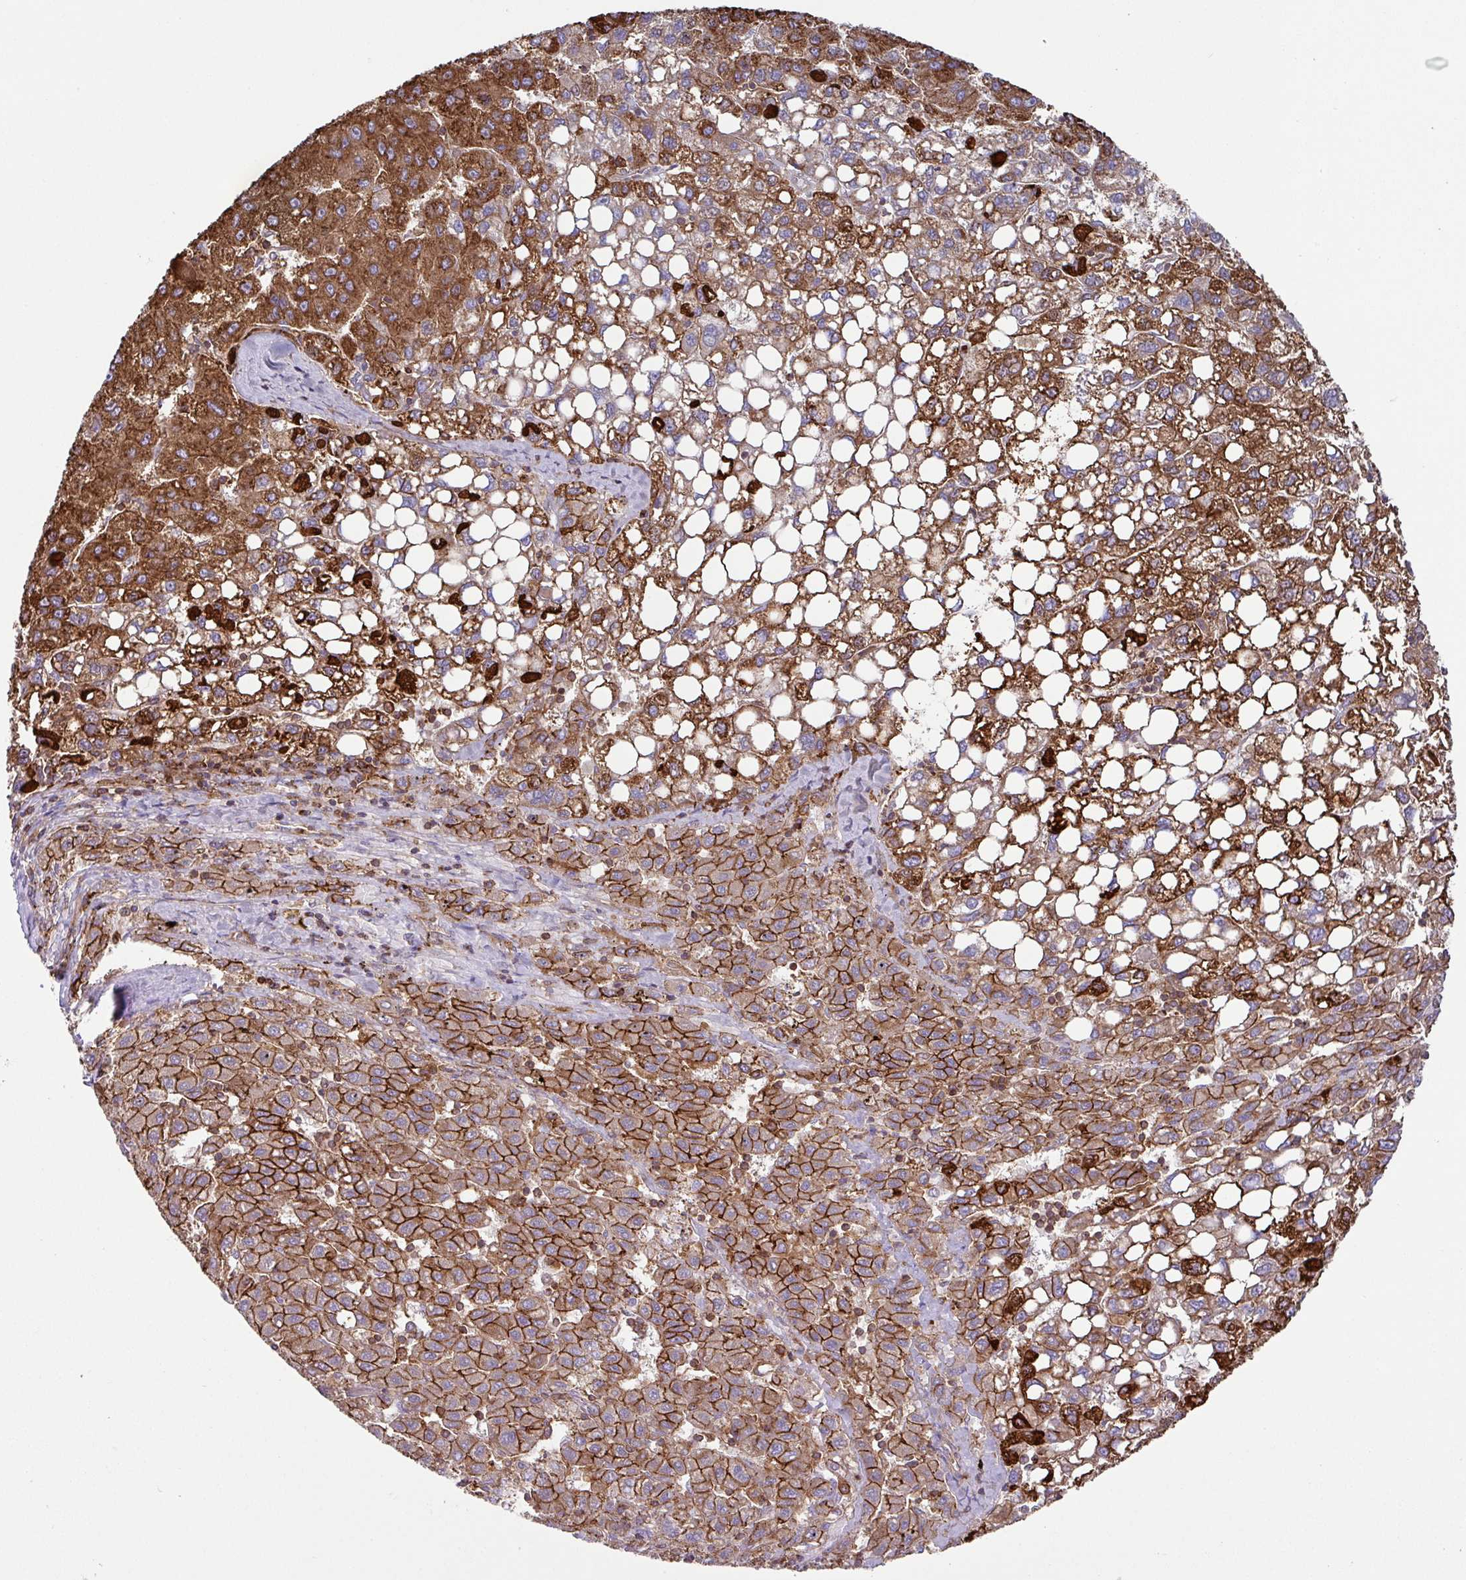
{"staining": {"intensity": "strong", "quantity": ">75%", "location": "cytoplasmic/membranous"}, "tissue": "liver cancer", "cell_type": "Tumor cells", "image_type": "cancer", "snomed": [{"axis": "morphology", "description": "Carcinoma, Hepatocellular, NOS"}, {"axis": "topography", "description": "Liver"}], "caption": "Tumor cells show high levels of strong cytoplasmic/membranous staining in approximately >75% of cells in hepatocellular carcinoma (liver).", "gene": "RIC1", "patient": {"sex": "female", "age": 82}}